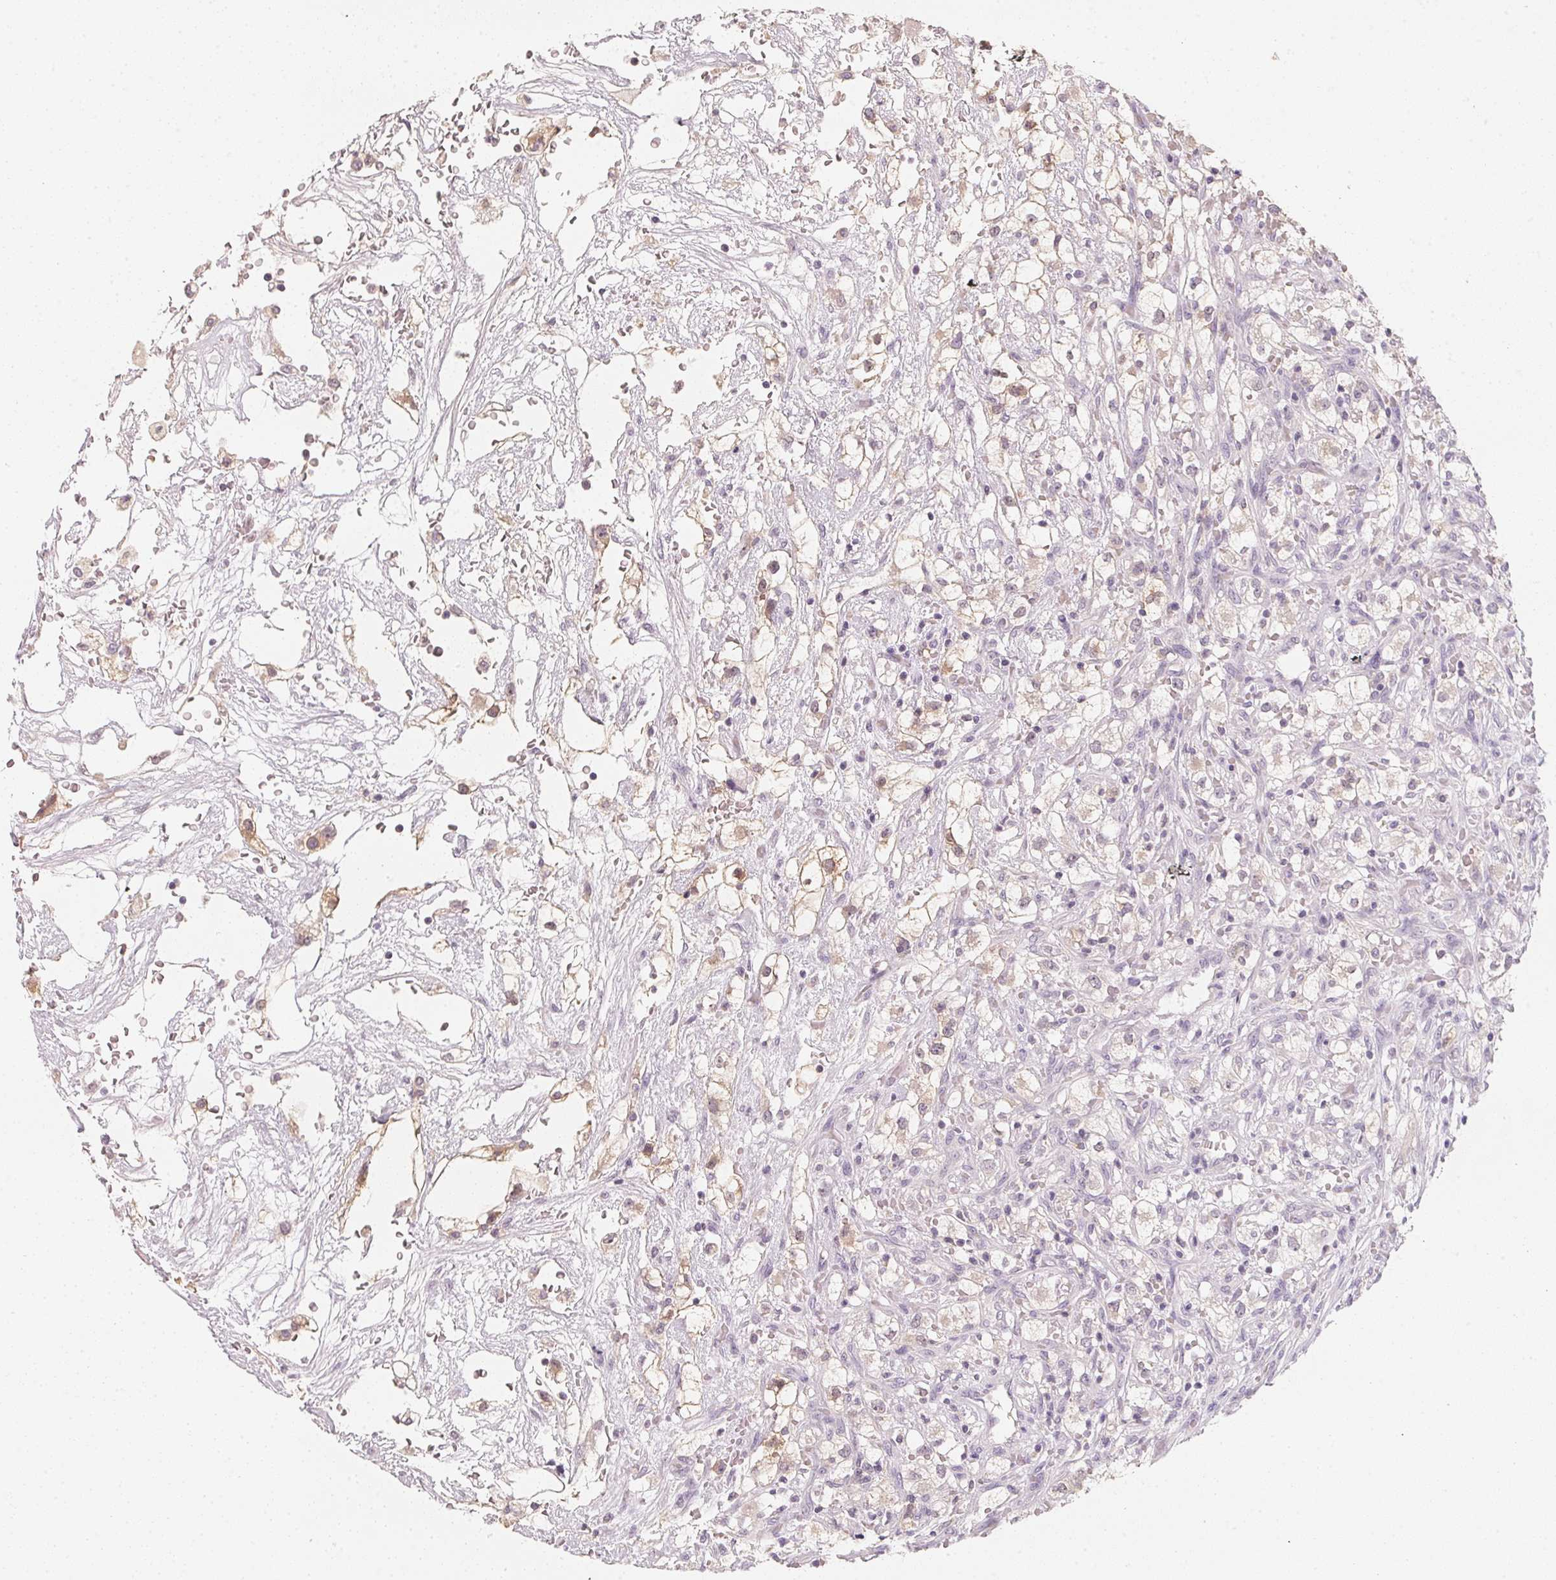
{"staining": {"intensity": "moderate", "quantity": "<25%", "location": "cytoplasmic/membranous"}, "tissue": "renal cancer", "cell_type": "Tumor cells", "image_type": "cancer", "snomed": [{"axis": "morphology", "description": "Adenocarcinoma, NOS"}, {"axis": "topography", "description": "Kidney"}], "caption": "Human renal cancer stained with a brown dye displays moderate cytoplasmic/membranous positive positivity in approximately <25% of tumor cells.", "gene": "CFAP276", "patient": {"sex": "male", "age": 59}}